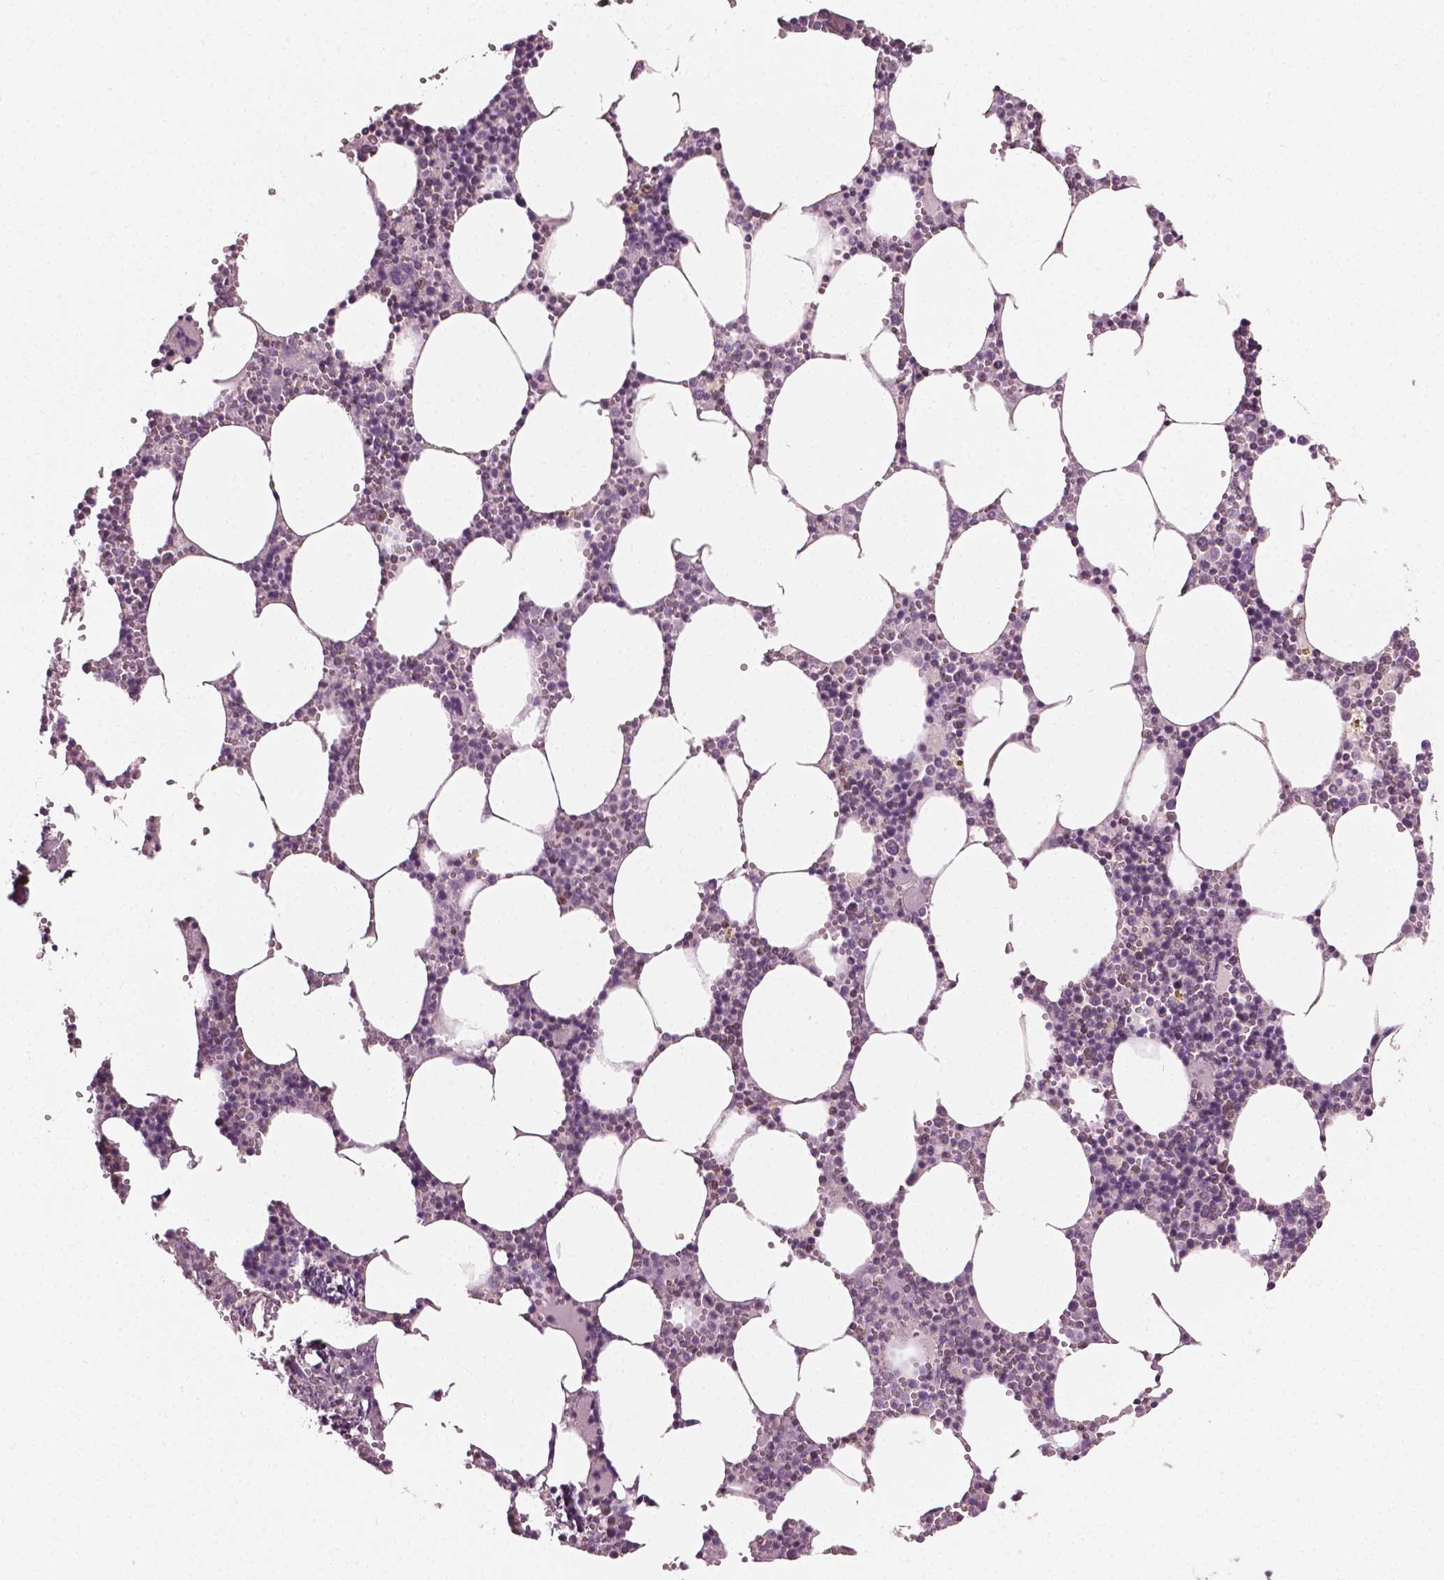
{"staining": {"intensity": "strong", "quantity": "<25%", "location": "cytoplasmic/membranous,nuclear"}, "tissue": "bone marrow", "cell_type": "Hematopoietic cells", "image_type": "normal", "snomed": [{"axis": "morphology", "description": "Normal tissue, NOS"}, {"axis": "topography", "description": "Bone marrow"}], "caption": "Immunohistochemistry (IHC) staining of unremarkable bone marrow, which shows medium levels of strong cytoplasmic/membranous,nuclear expression in approximately <25% of hematopoietic cells indicating strong cytoplasmic/membranous,nuclear protein positivity. The staining was performed using DAB (brown) for protein detection and nuclei were counterstained in hematoxylin (blue).", "gene": "MCL1", "patient": {"sex": "male", "age": 54}}